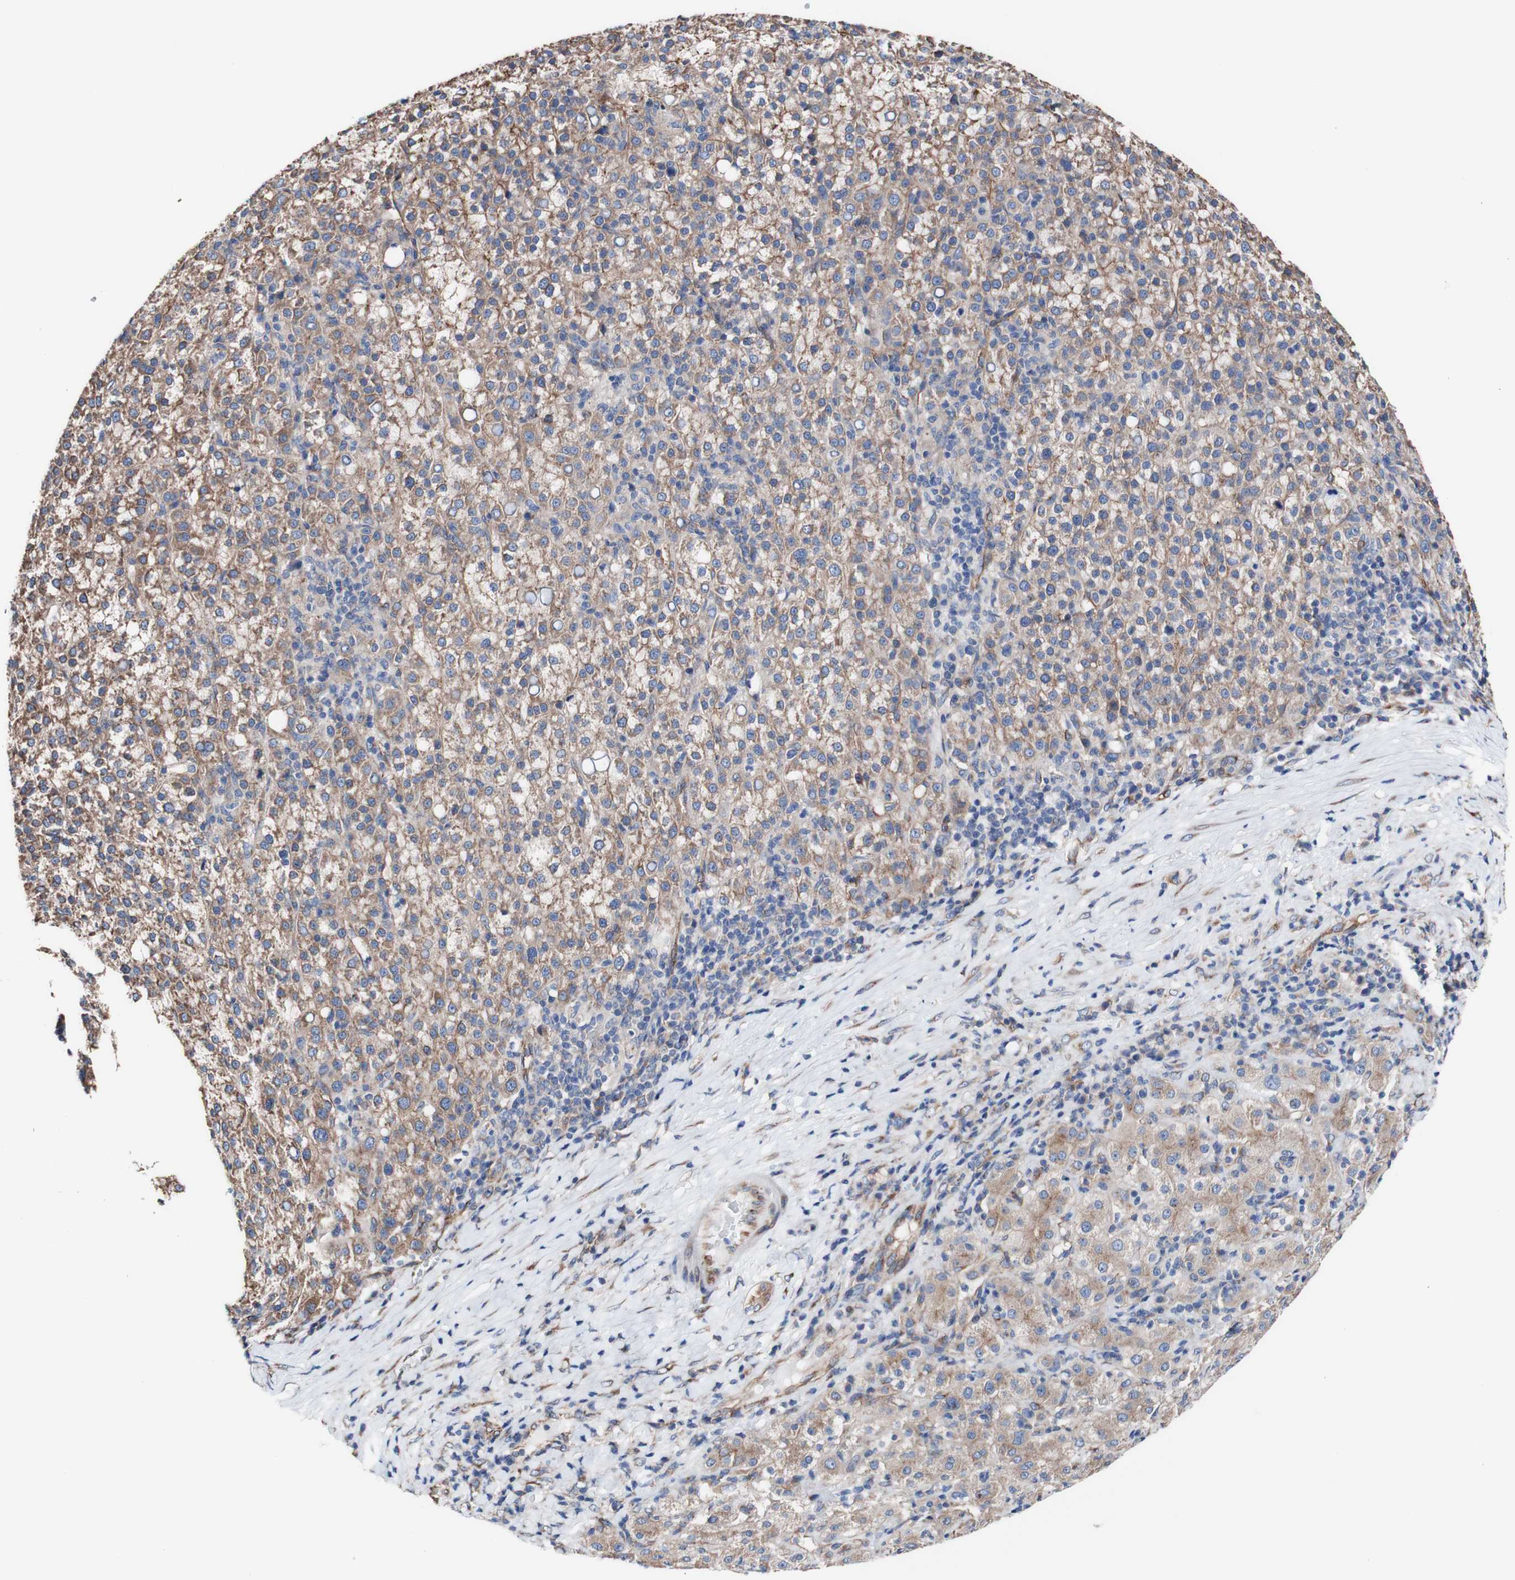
{"staining": {"intensity": "moderate", "quantity": ">75%", "location": "cytoplasmic/membranous"}, "tissue": "liver cancer", "cell_type": "Tumor cells", "image_type": "cancer", "snomed": [{"axis": "morphology", "description": "Carcinoma, Hepatocellular, NOS"}, {"axis": "topography", "description": "Liver"}], "caption": "This is an image of immunohistochemistry staining of liver cancer (hepatocellular carcinoma), which shows moderate expression in the cytoplasmic/membranous of tumor cells.", "gene": "LRIG3", "patient": {"sex": "female", "age": 58}}